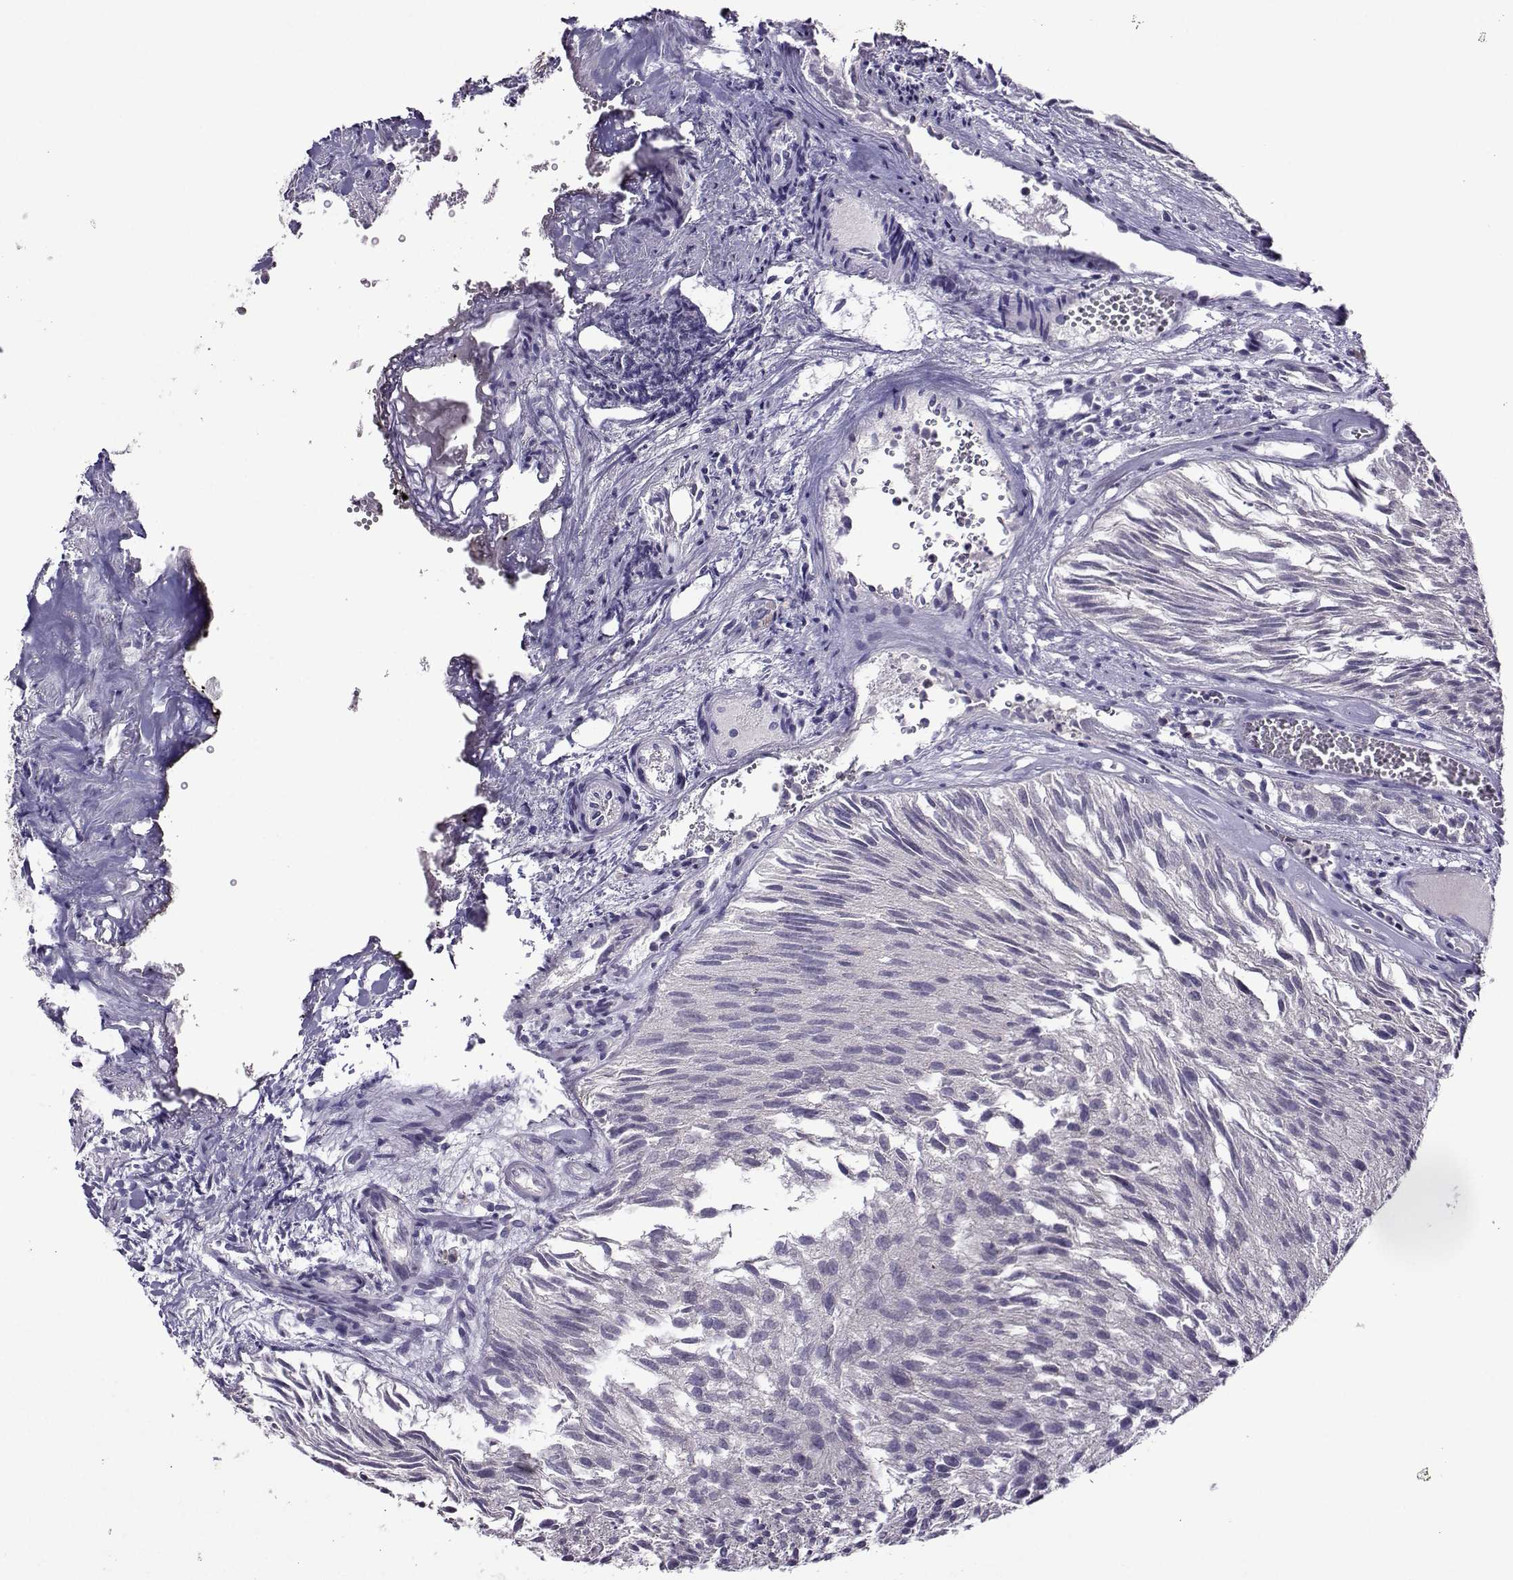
{"staining": {"intensity": "negative", "quantity": "none", "location": "none"}, "tissue": "urothelial cancer", "cell_type": "Tumor cells", "image_type": "cancer", "snomed": [{"axis": "morphology", "description": "Urothelial carcinoma, Low grade"}, {"axis": "topography", "description": "Urinary bladder"}], "caption": "There is no significant expression in tumor cells of urothelial cancer. Brightfield microscopy of immunohistochemistry stained with DAB (3,3'-diaminobenzidine) (brown) and hematoxylin (blue), captured at high magnification.", "gene": "DDX20", "patient": {"sex": "female", "age": 87}}